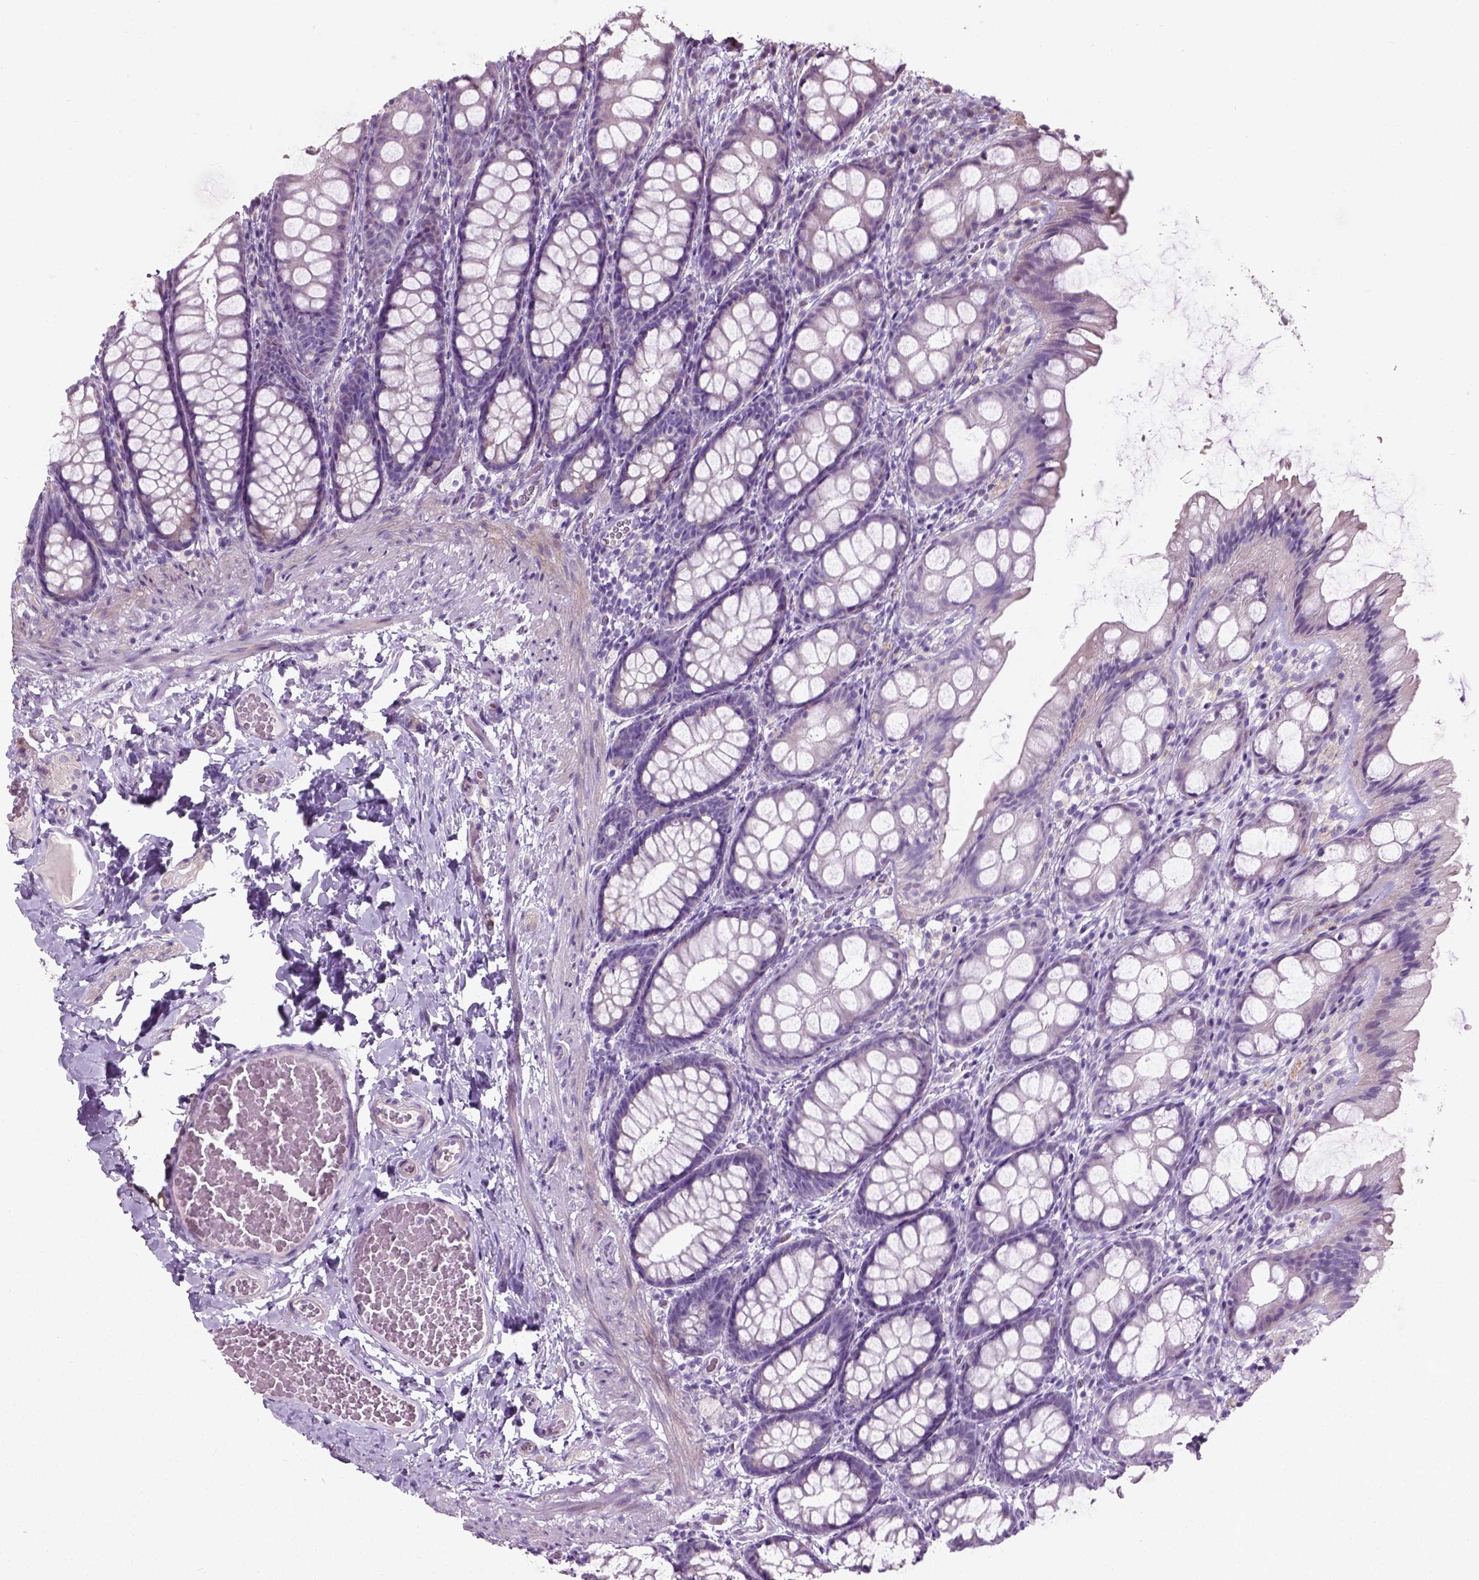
{"staining": {"intensity": "negative", "quantity": "none", "location": "none"}, "tissue": "colon", "cell_type": "Endothelial cells", "image_type": "normal", "snomed": [{"axis": "morphology", "description": "Normal tissue, NOS"}, {"axis": "topography", "description": "Colon"}], "caption": "The micrograph demonstrates no significant staining in endothelial cells of colon. Nuclei are stained in blue.", "gene": "PKP3", "patient": {"sex": "male", "age": 47}}